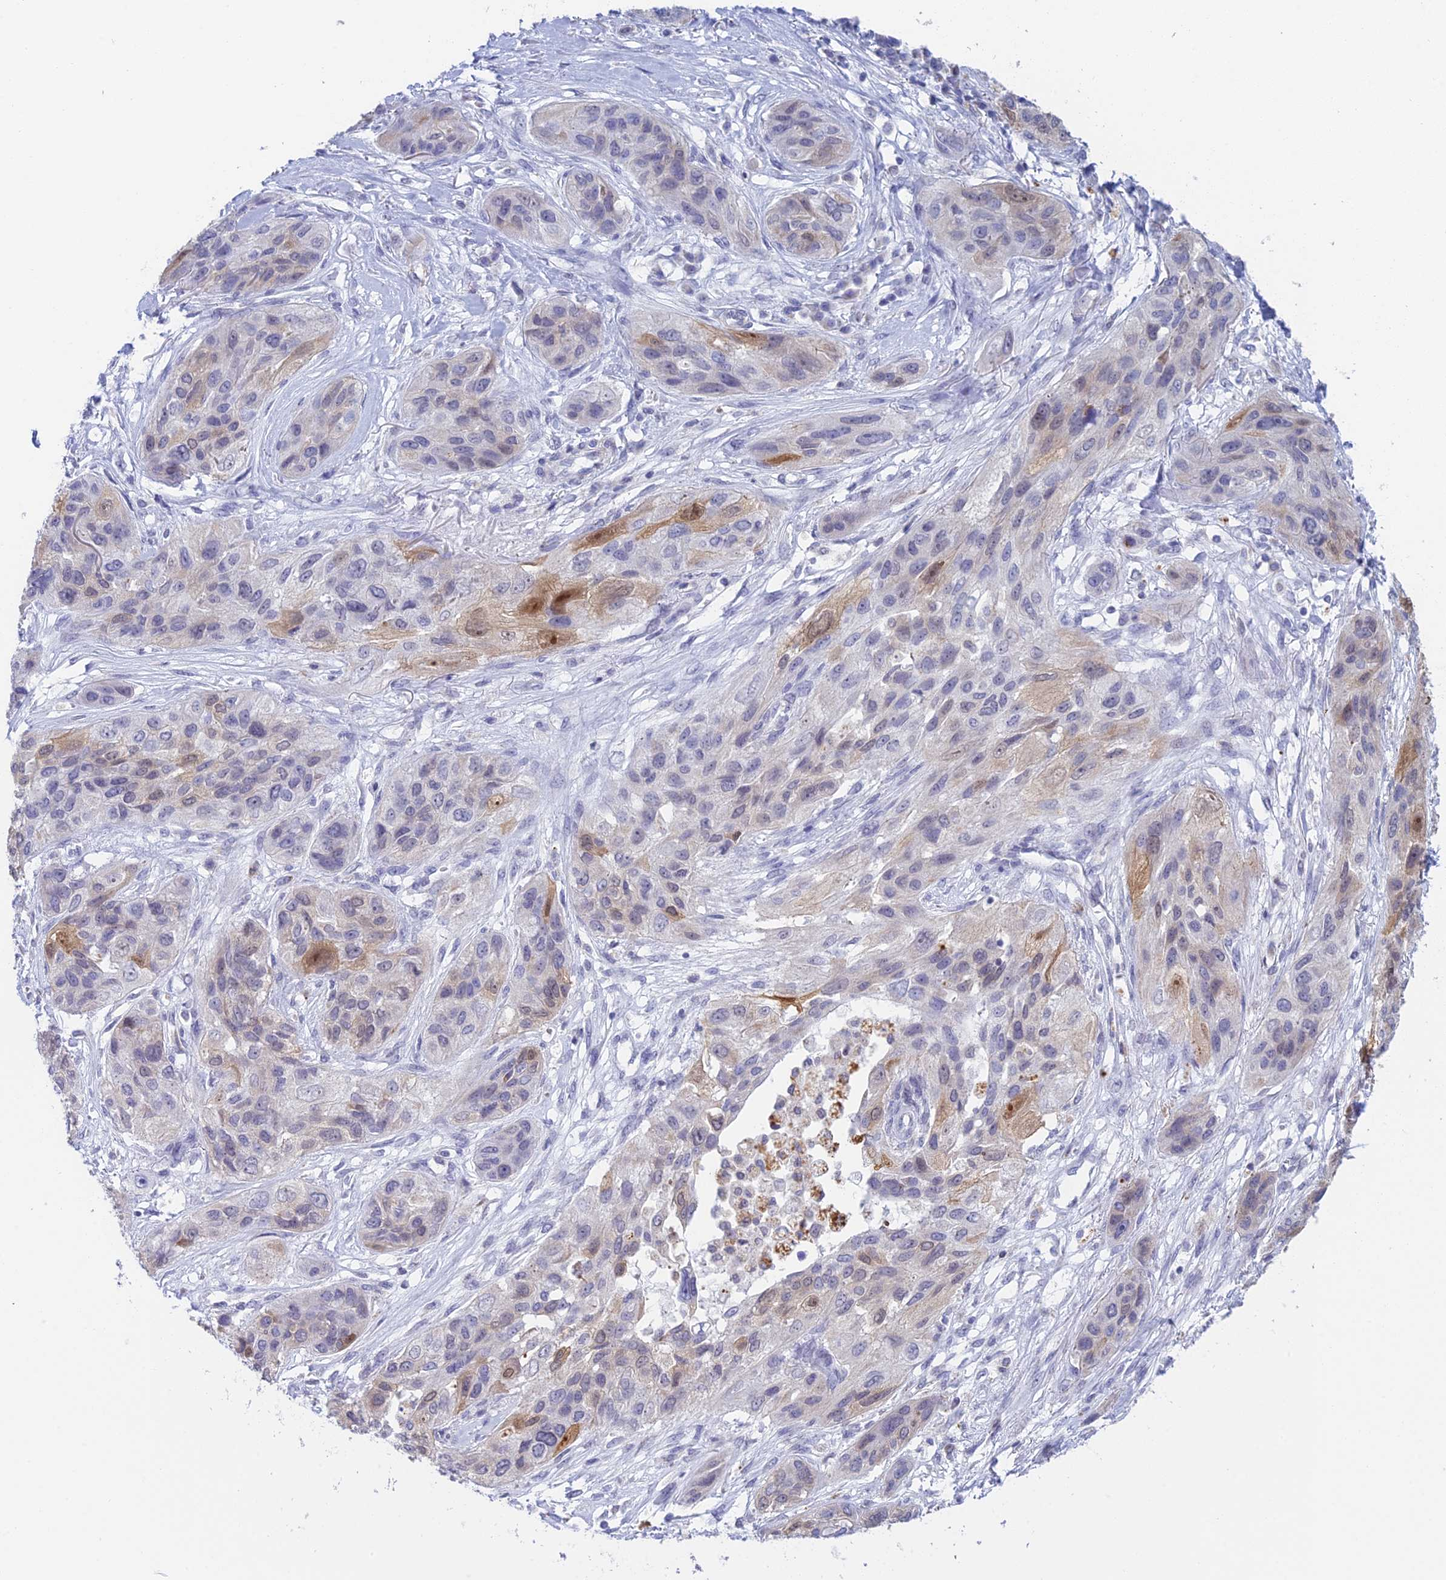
{"staining": {"intensity": "moderate", "quantity": "<25%", "location": "cytoplasmic/membranous"}, "tissue": "lung cancer", "cell_type": "Tumor cells", "image_type": "cancer", "snomed": [{"axis": "morphology", "description": "Squamous cell carcinoma, NOS"}, {"axis": "topography", "description": "Lung"}], "caption": "Human lung squamous cell carcinoma stained for a protein (brown) exhibits moderate cytoplasmic/membranous positive staining in about <25% of tumor cells.", "gene": "REXO5", "patient": {"sex": "female", "age": 70}}